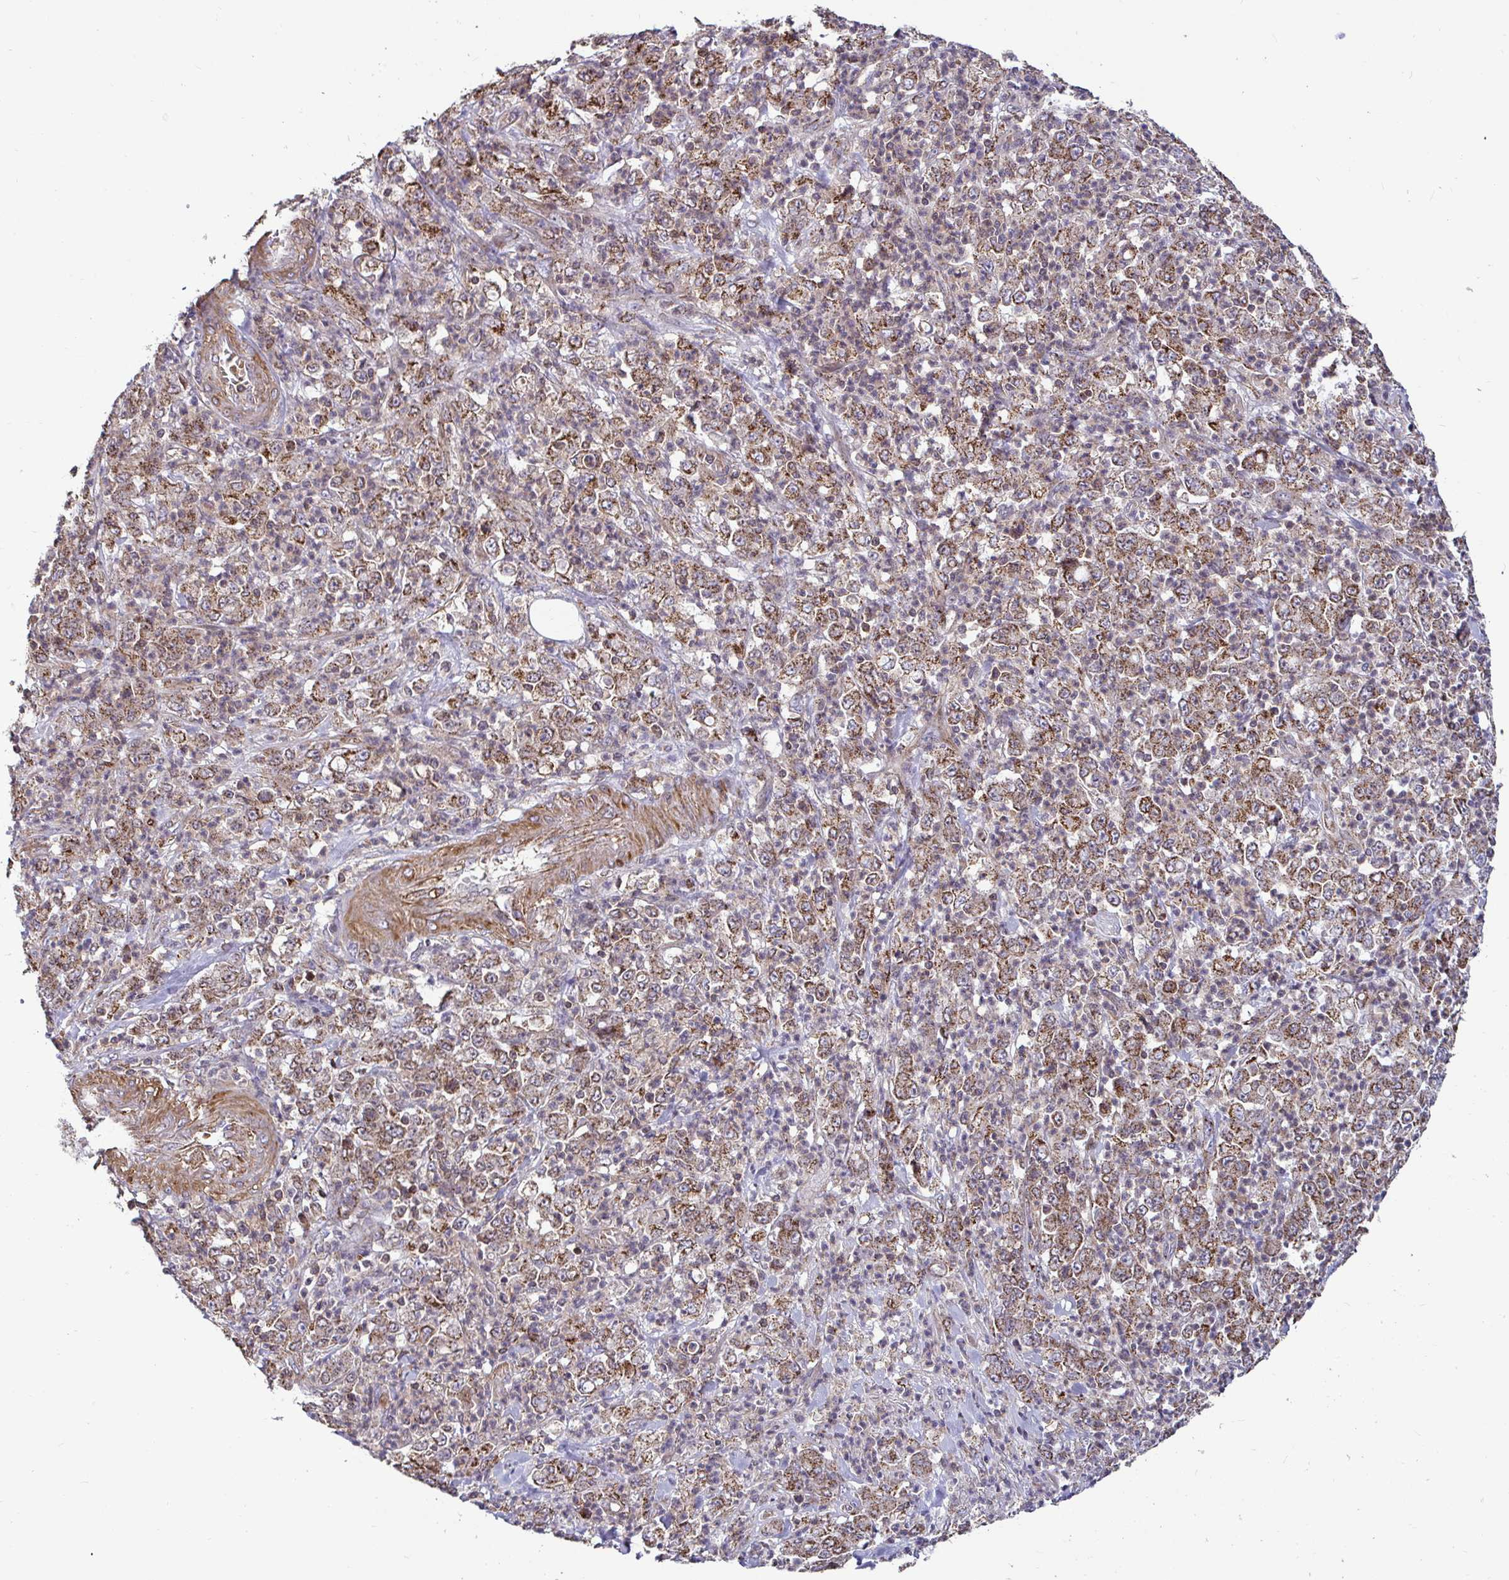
{"staining": {"intensity": "moderate", "quantity": ">75%", "location": "cytoplasmic/membranous"}, "tissue": "stomach cancer", "cell_type": "Tumor cells", "image_type": "cancer", "snomed": [{"axis": "morphology", "description": "Adenocarcinoma, NOS"}, {"axis": "topography", "description": "Stomach, lower"}], "caption": "High-magnification brightfield microscopy of adenocarcinoma (stomach) stained with DAB (3,3'-diaminobenzidine) (brown) and counterstained with hematoxylin (blue). tumor cells exhibit moderate cytoplasmic/membranous staining is identified in approximately>75% of cells.", "gene": "SPRY1", "patient": {"sex": "female", "age": 71}}